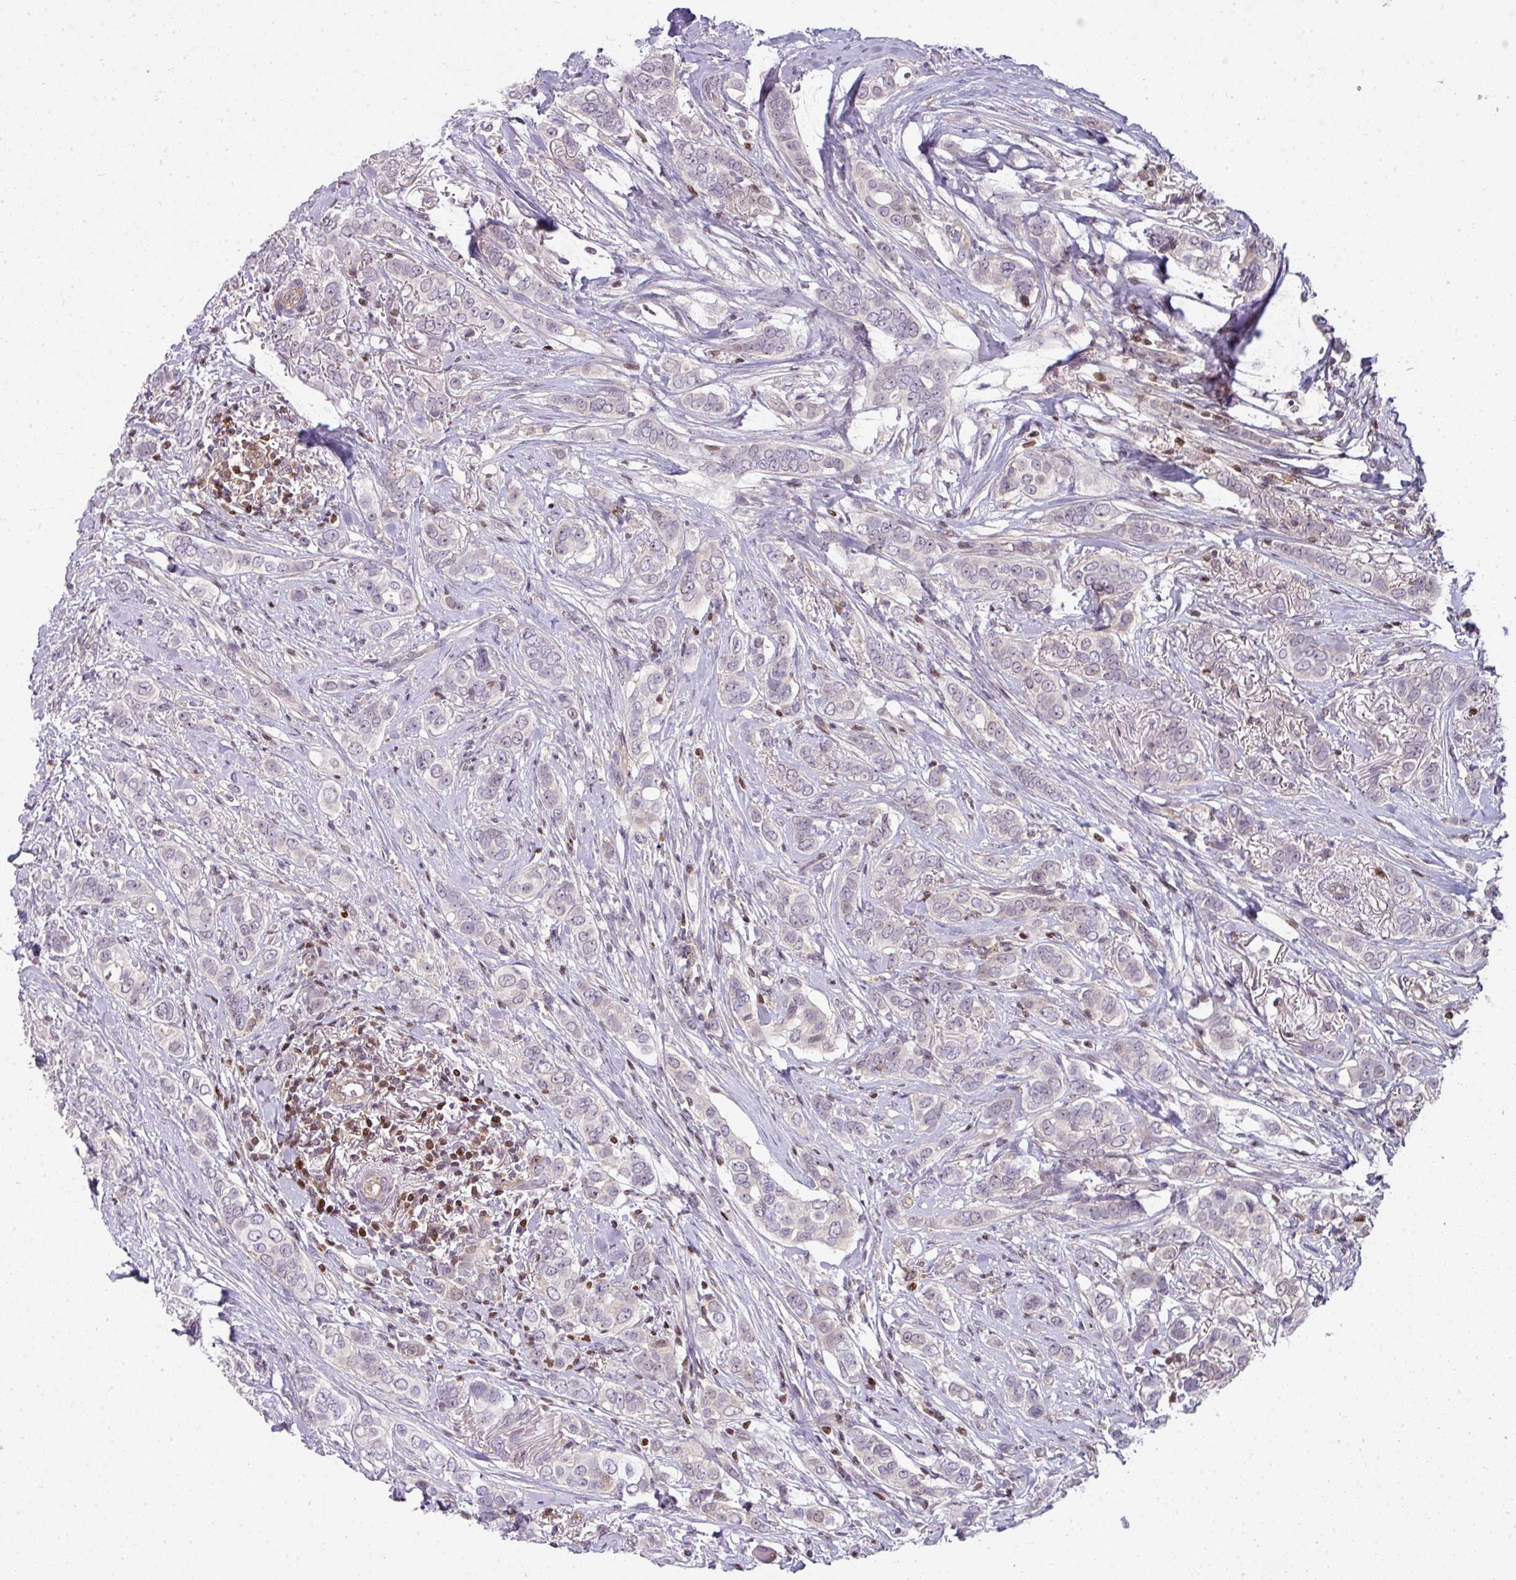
{"staining": {"intensity": "negative", "quantity": "none", "location": "none"}, "tissue": "breast cancer", "cell_type": "Tumor cells", "image_type": "cancer", "snomed": [{"axis": "morphology", "description": "Lobular carcinoma"}, {"axis": "topography", "description": "Breast"}], "caption": "Protein analysis of lobular carcinoma (breast) demonstrates no significant expression in tumor cells.", "gene": "STAT5A", "patient": {"sex": "female", "age": 51}}